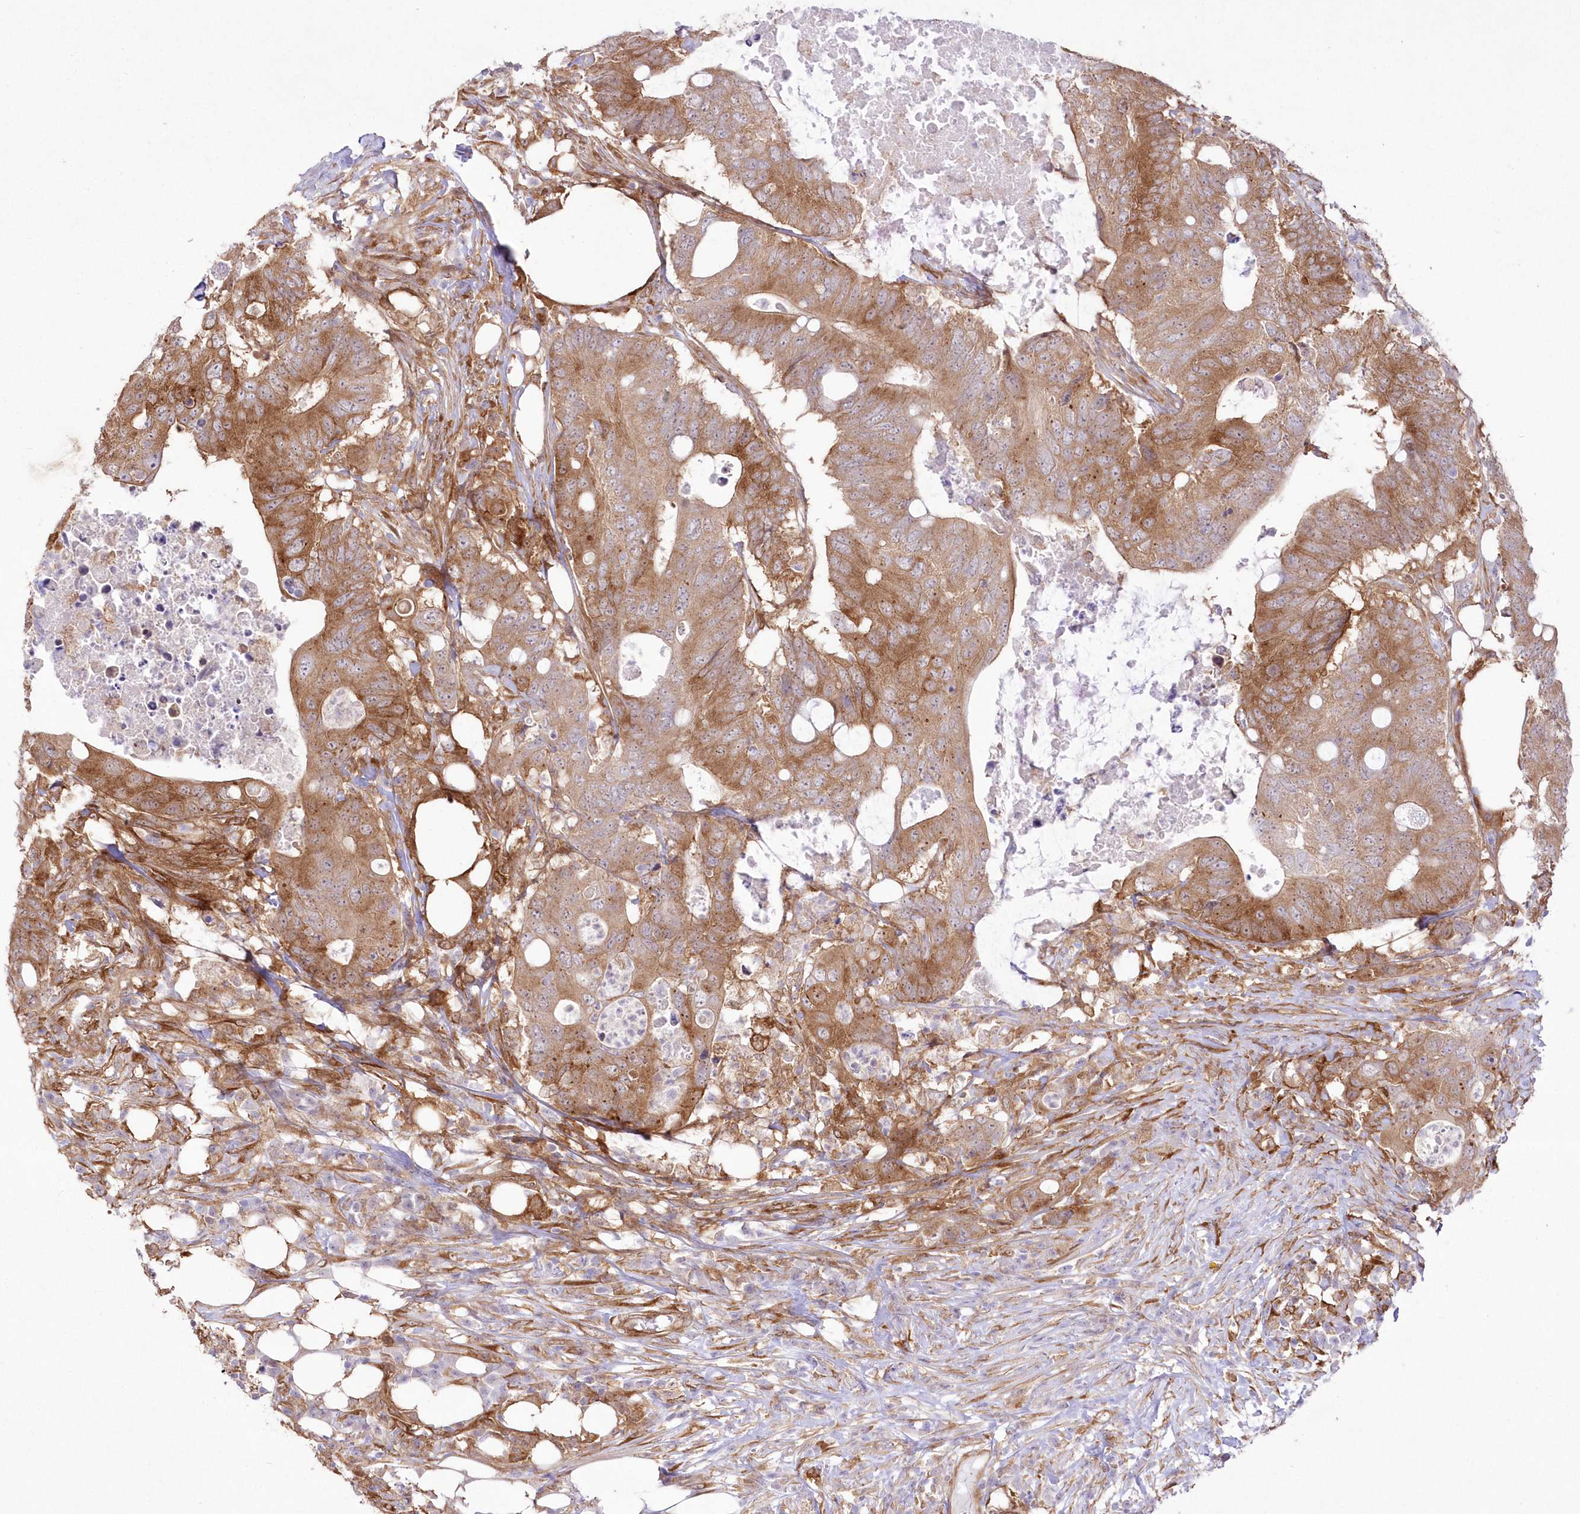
{"staining": {"intensity": "moderate", "quantity": ">75%", "location": "cytoplasmic/membranous"}, "tissue": "colorectal cancer", "cell_type": "Tumor cells", "image_type": "cancer", "snomed": [{"axis": "morphology", "description": "Adenocarcinoma, NOS"}, {"axis": "topography", "description": "Colon"}], "caption": "High-power microscopy captured an IHC histopathology image of colorectal adenocarcinoma, revealing moderate cytoplasmic/membranous staining in about >75% of tumor cells. Nuclei are stained in blue.", "gene": "SH3PXD2B", "patient": {"sex": "male", "age": 71}}